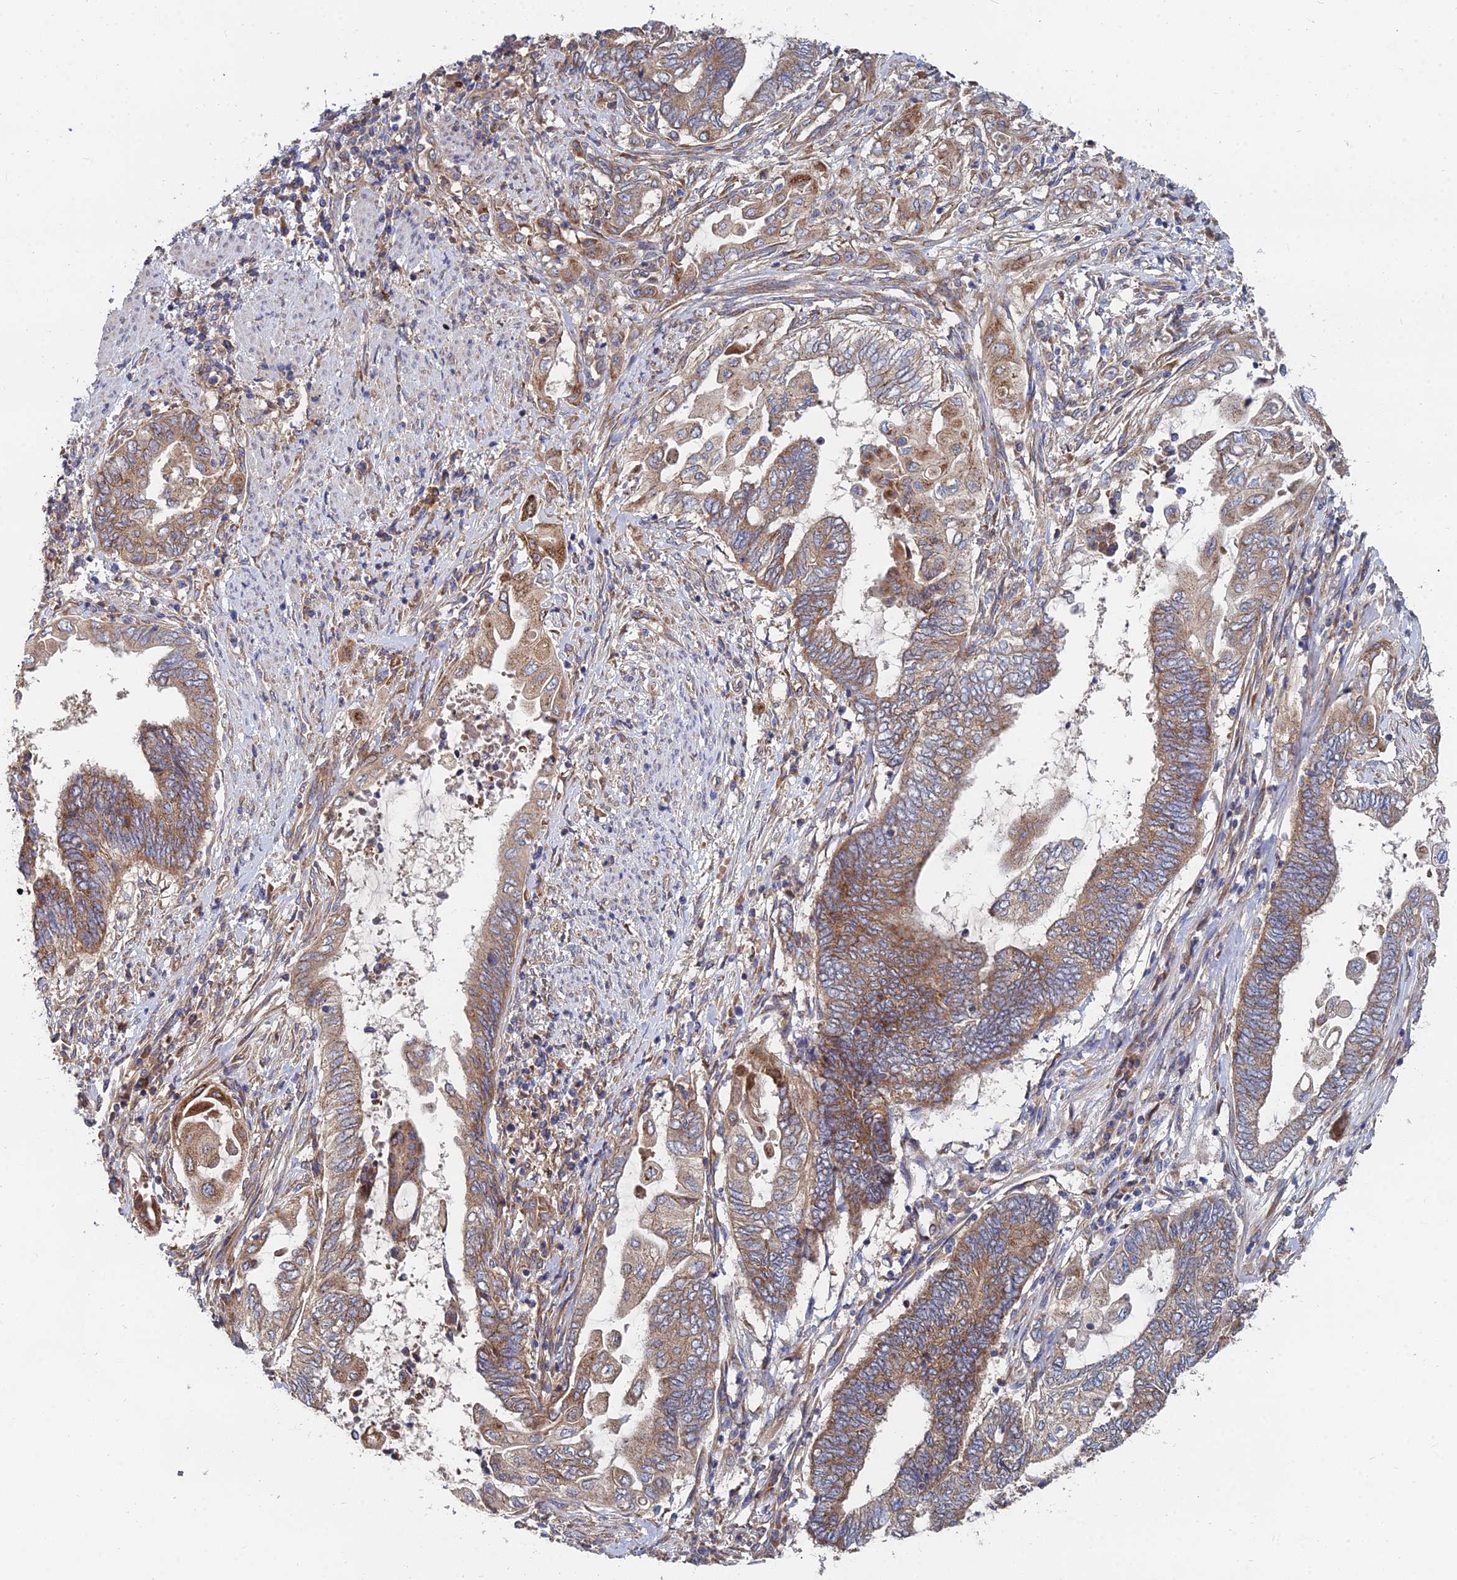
{"staining": {"intensity": "moderate", "quantity": ">75%", "location": "cytoplasmic/membranous"}, "tissue": "endometrial cancer", "cell_type": "Tumor cells", "image_type": "cancer", "snomed": [{"axis": "morphology", "description": "Adenocarcinoma, NOS"}, {"axis": "topography", "description": "Uterus"}, {"axis": "topography", "description": "Endometrium"}], "caption": "Tumor cells exhibit medium levels of moderate cytoplasmic/membranous positivity in approximately >75% of cells in endometrial cancer (adenocarcinoma).", "gene": "CCZ1", "patient": {"sex": "female", "age": 70}}